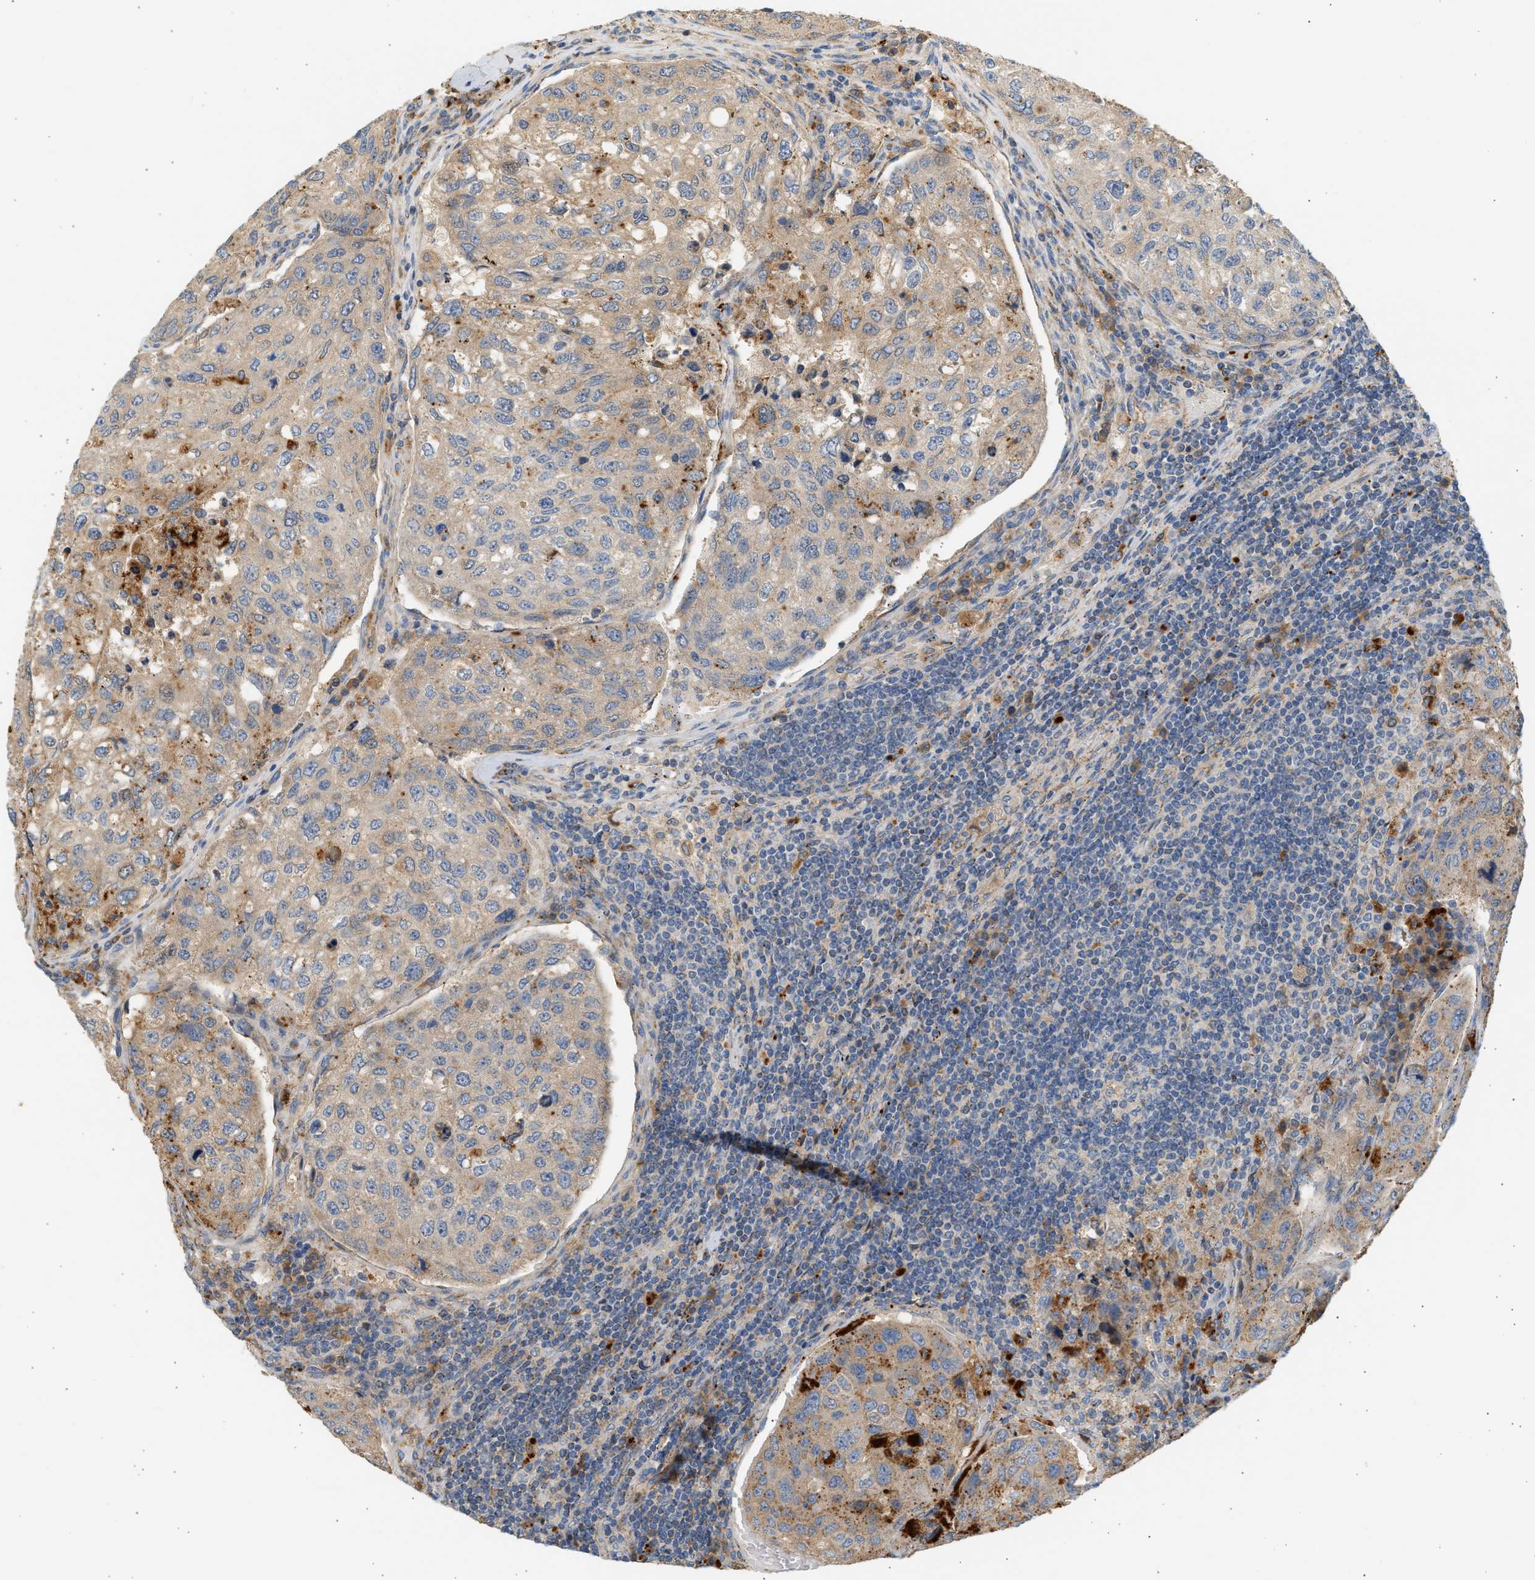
{"staining": {"intensity": "weak", "quantity": ">75%", "location": "cytoplasmic/membranous"}, "tissue": "urothelial cancer", "cell_type": "Tumor cells", "image_type": "cancer", "snomed": [{"axis": "morphology", "description": "Urothelial carcinoma, High grade"}, {"axis": "topography", "description": "Lymph node"}, {"axis": "topography", "description": "Urinary bladder"}], "caption": "Immunohistochemical staining of human urothelial cancer reveals weak cytoplasmic/membranous protein expression in about >75% of tumor cells. (Brightfield microscopy of DAB IHC at high magnification).", "gene": "ENTHD1", "patient": {"sex": "male", "age": 51}}